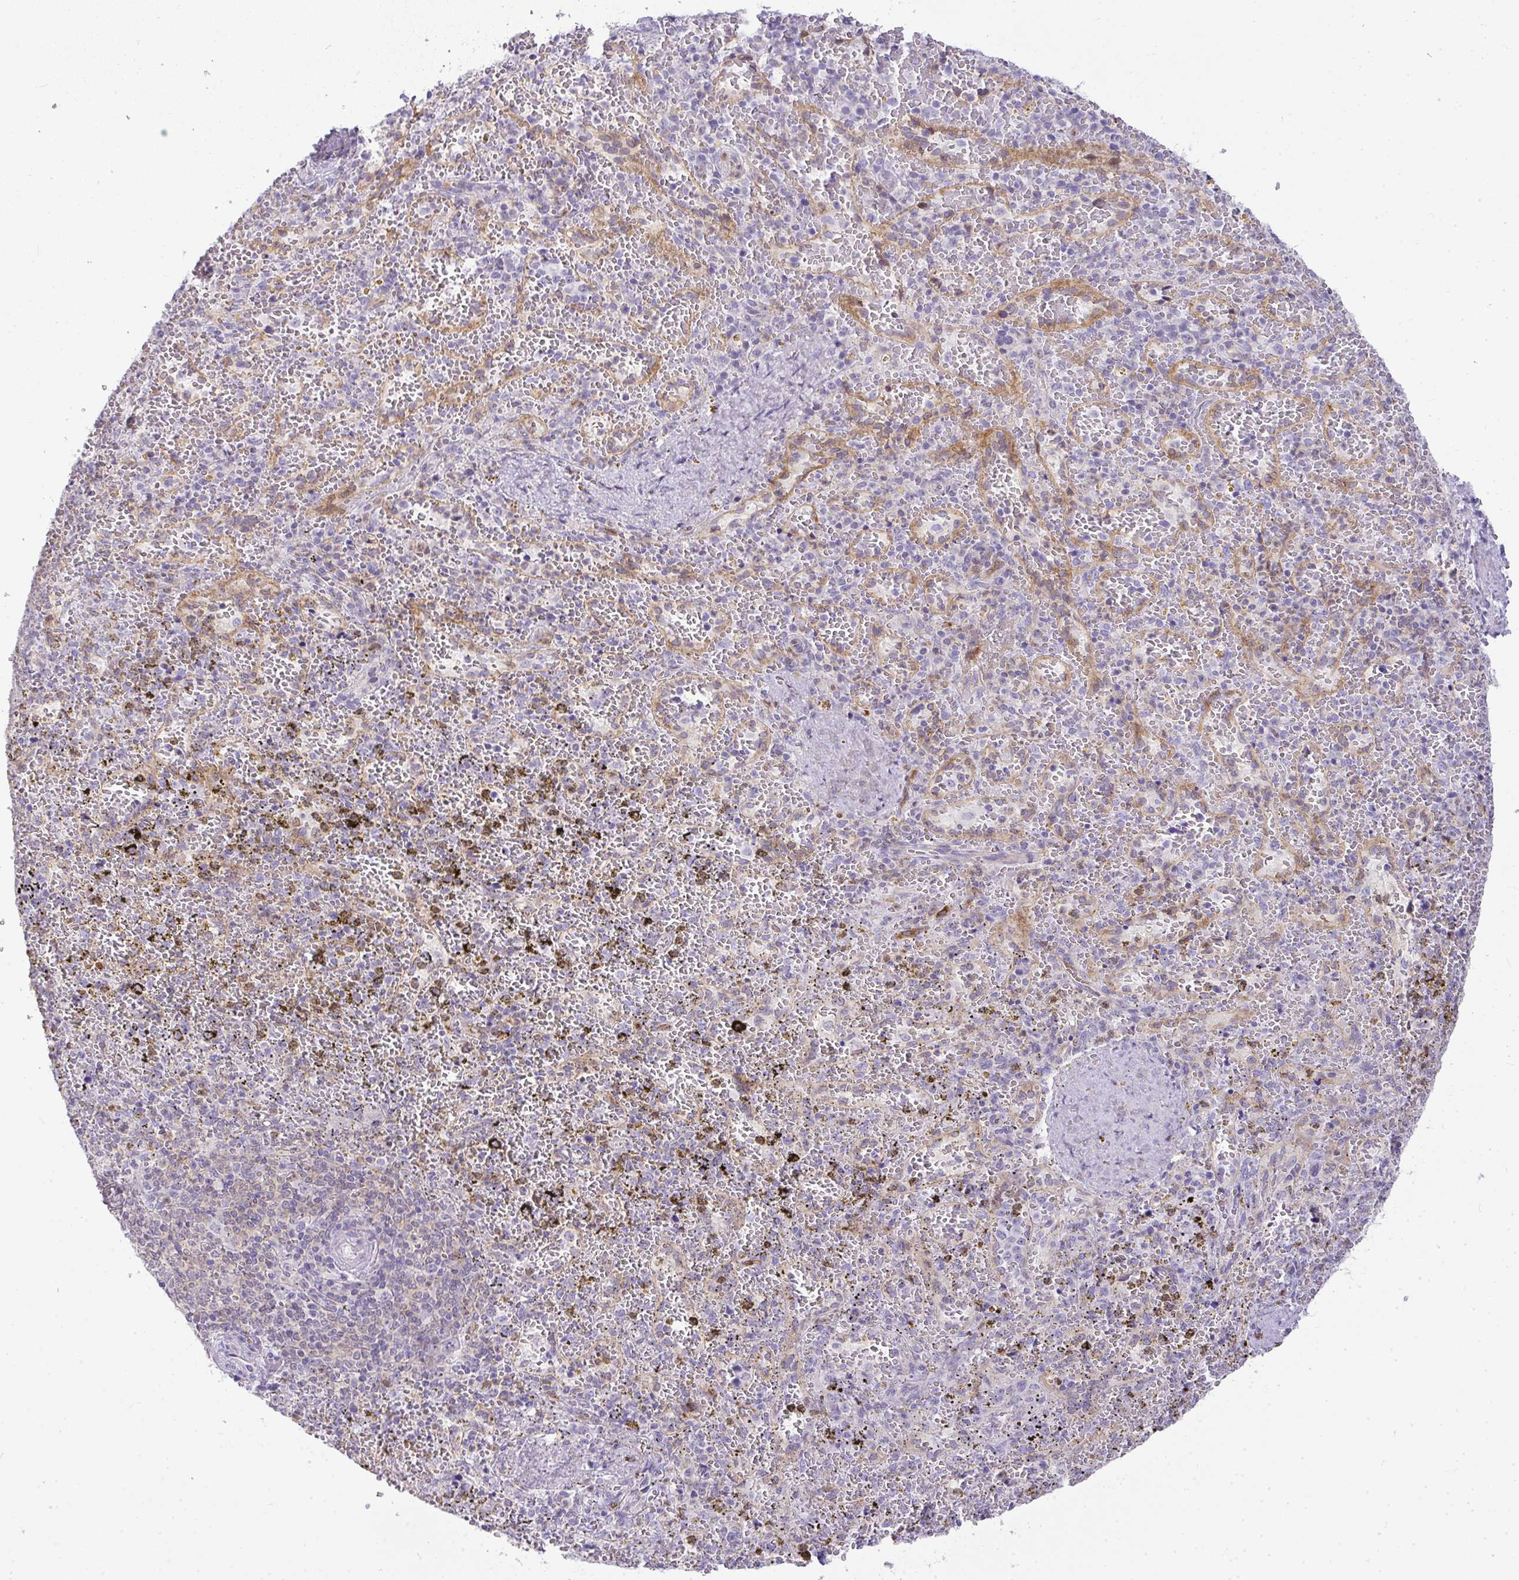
{"staining": {"intensity": "negative", "quantity": "none", "location": "none"}, "tissue": "spleen", "cell_type": "Cells in red pulp", "image_type": "normal", "snomed": [{"axis": "morphology", "description": "Normal tissue, NOS"}, {"axis": "topography", "description": "Spleen"}], "caption": "This is an immunohistochemistry (IHC) image of unremarkable spleen. There is no staining in cells in red pulp.", "gene": "LIPE", "patient": {"sex": "female", "age": 50}}